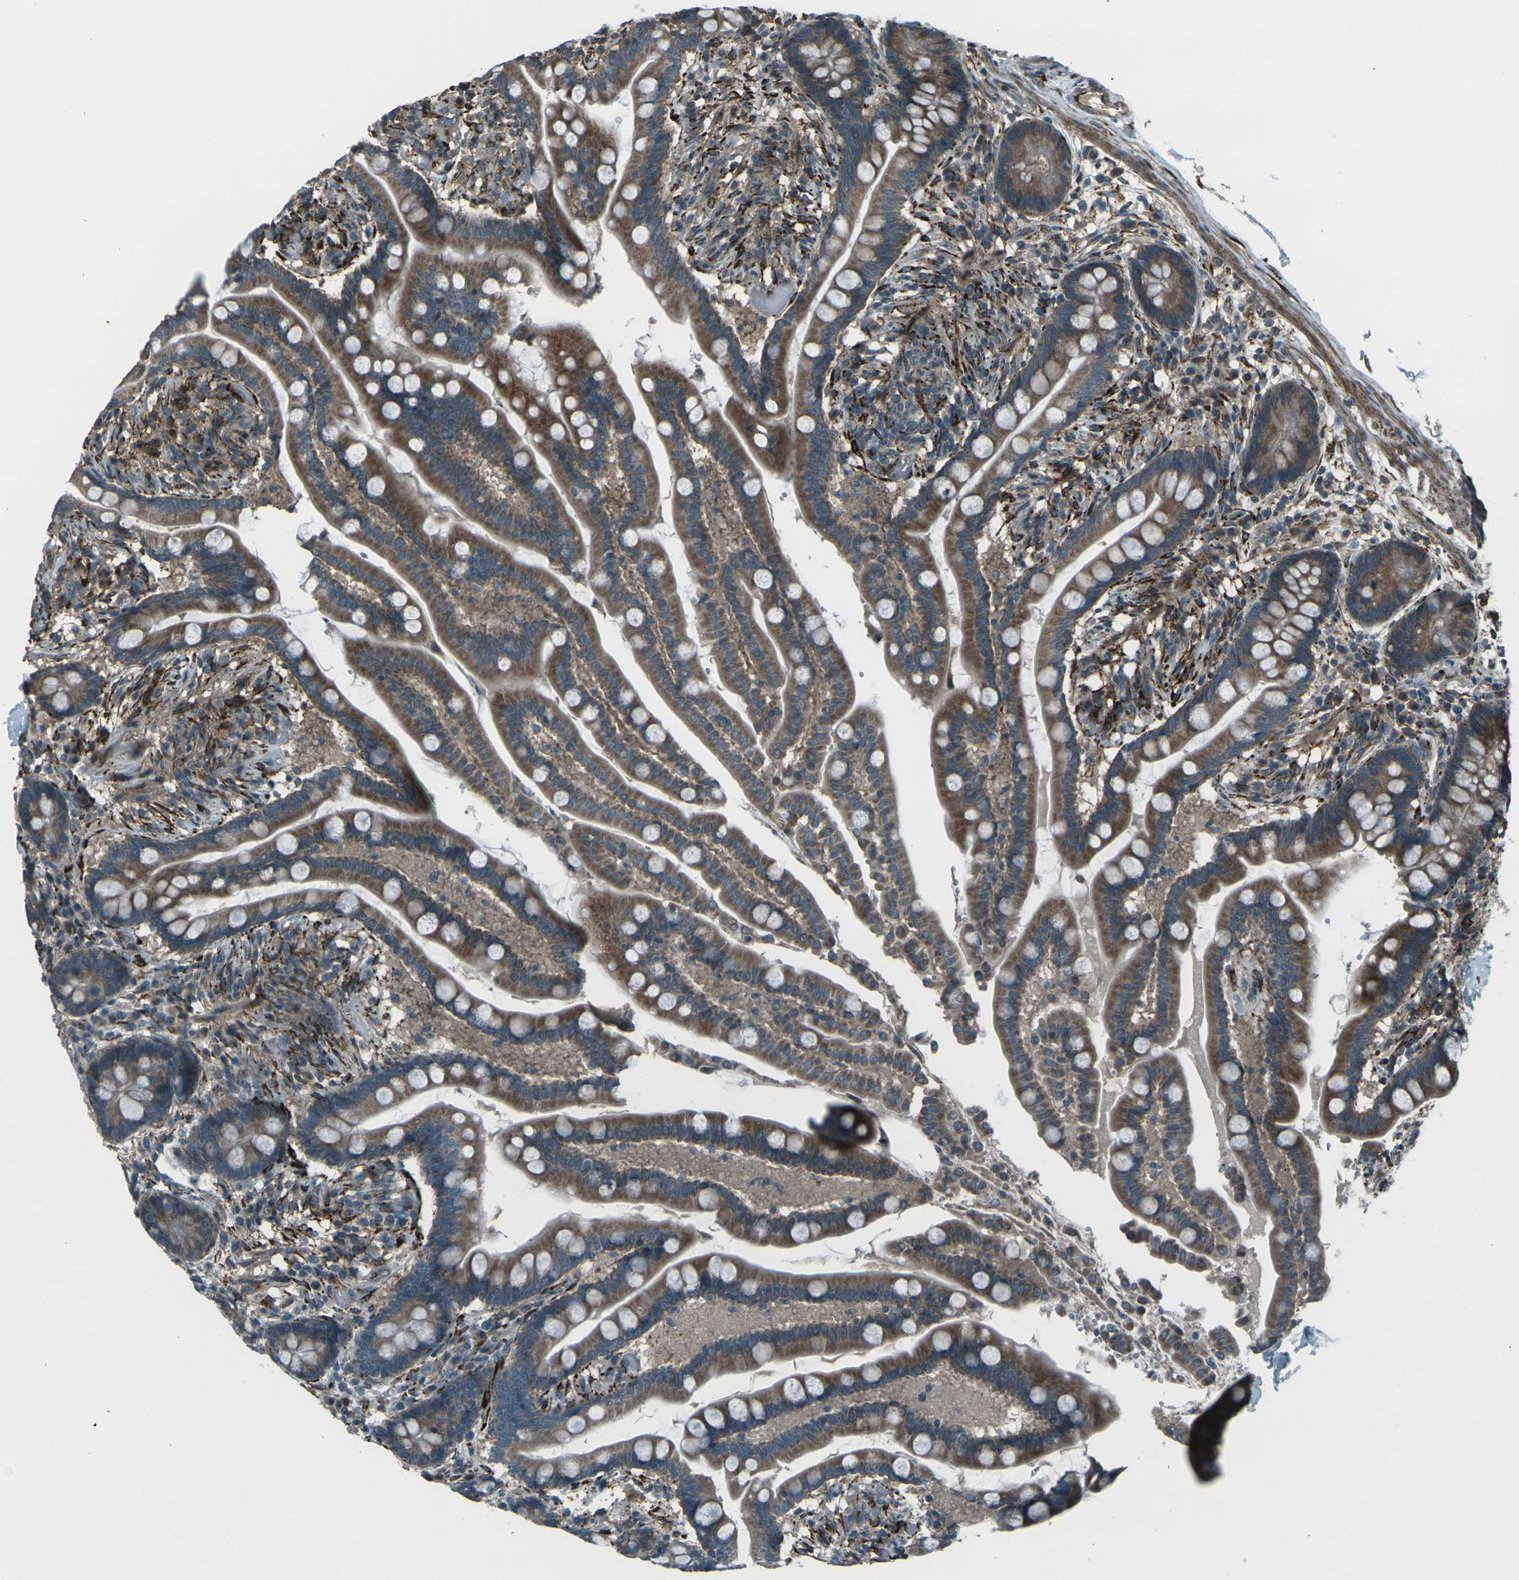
{"staining": {"intensity": "moderate", "quantity": ">75%", "location": "cytoplasmic/membranous"}, "tissue": "colon", "cell_type": "Endothelial cells", "image_type": "normal", "snomed": [{"axis": "morphology", "description": "Normal tissue, NOS"}, {"axis": "topography", "description": "Colon"}], "caption": "Moderate cytoplasmic/membranous expression is present in approximately >75% of endothelial cells in normal colon. The protein is shown in brown color, while the nuclei are stained blue.", "gene": "LSMEM1", "patient": {"sex": "male", "age": 73}}